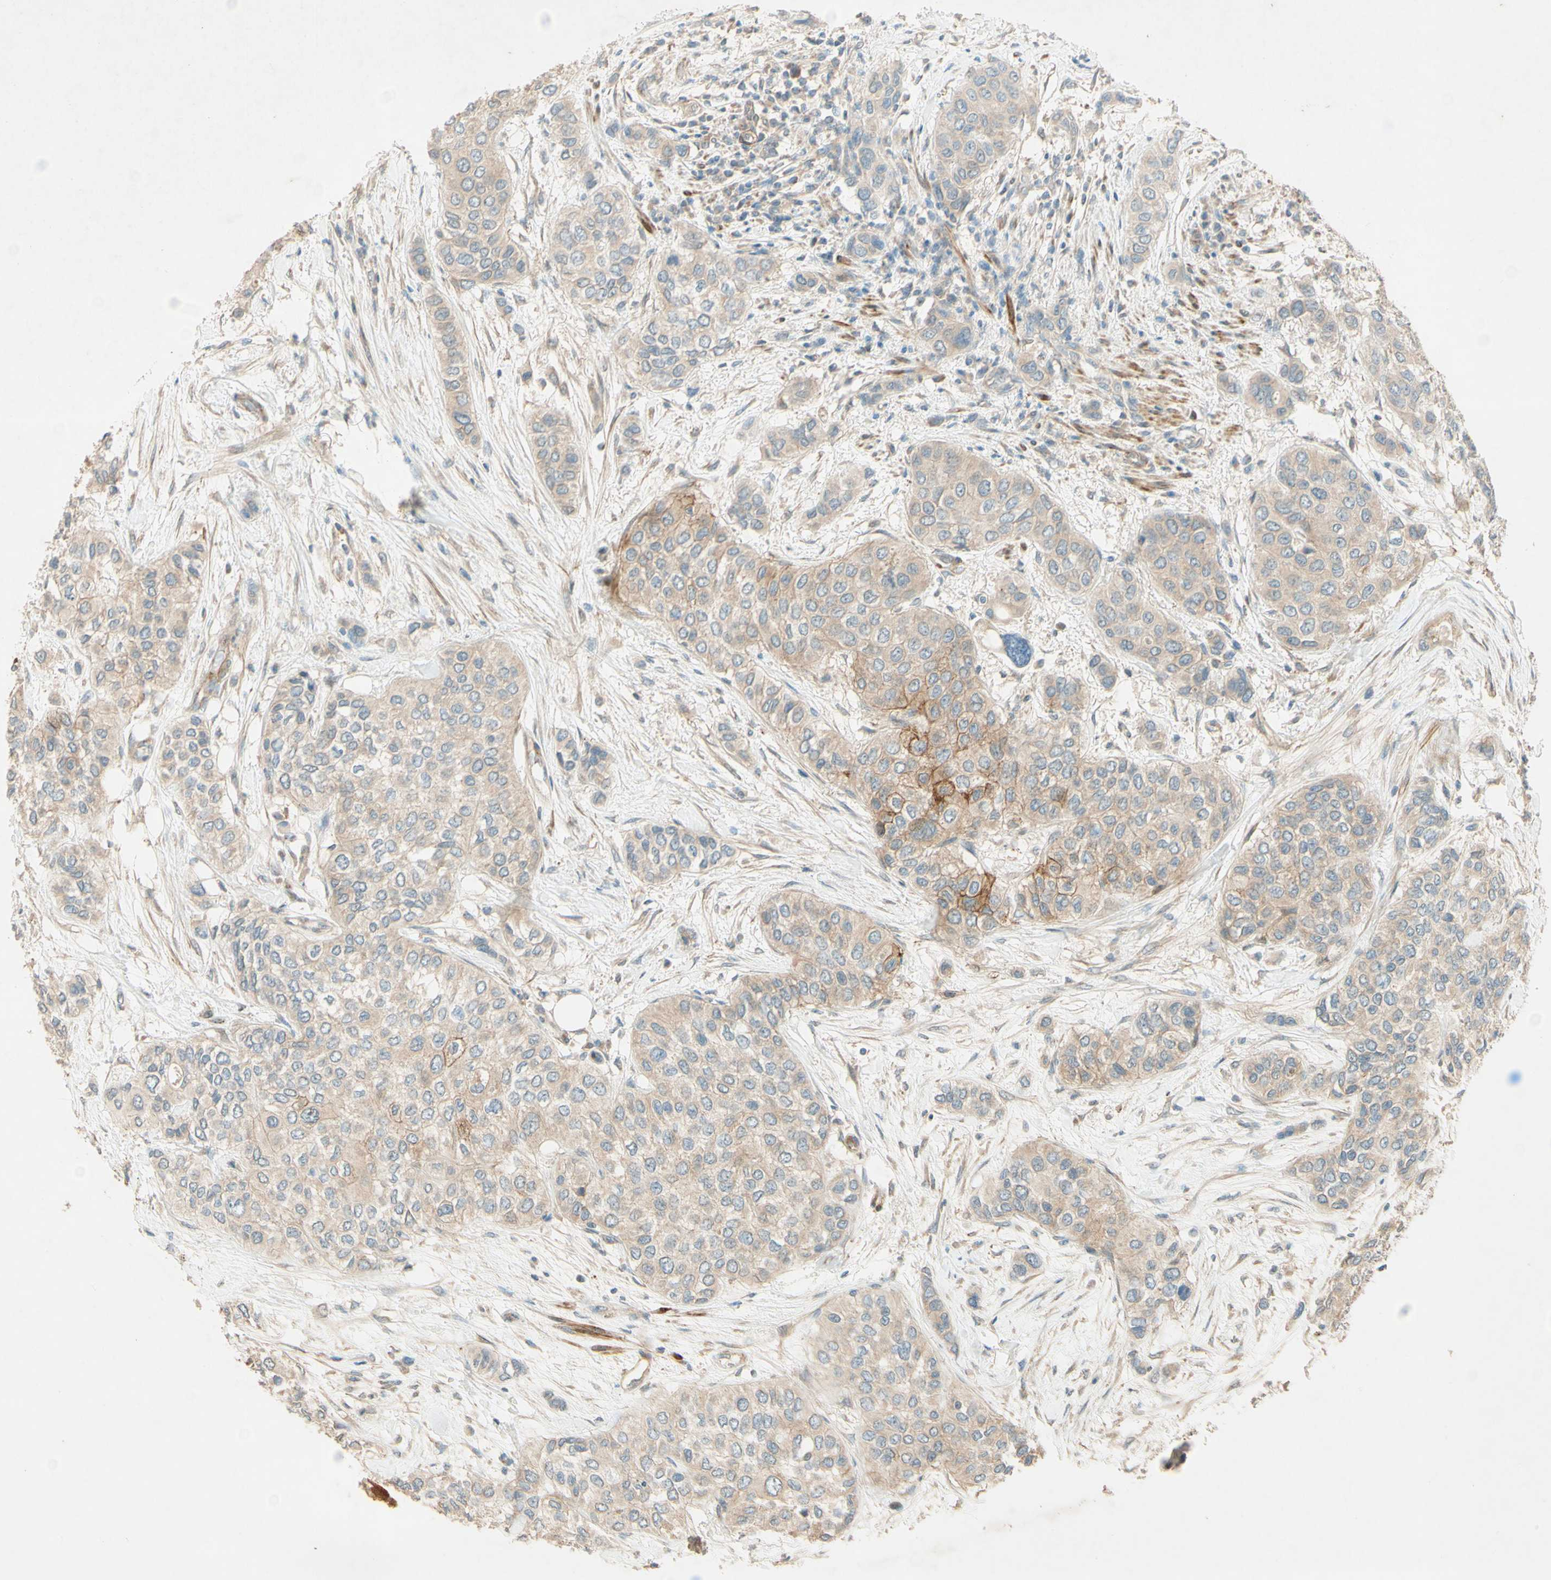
{"staining": {"intensity": "weak", "quantity": ">75%", "location": "cytoplasmic/membranous"}, "tissue": "urothelial cancer", "cell_type": "Tumor cells", "image_type": "cancer", "snomed": [{"axis": "morphology", "description": "Urothelial carcinoma, High grade"}, {"axis": "topography", "description": "Urinary bladder"}], "caption": "IHC histopathology image of human urothelial cancer stained for a protein (brown), which reveals low levels of weak cytoplasmic/membranous positivity in about >75% of tumor cells.", "gene": "ADAM17", "patient": {"sex": "female", "age": 56}}